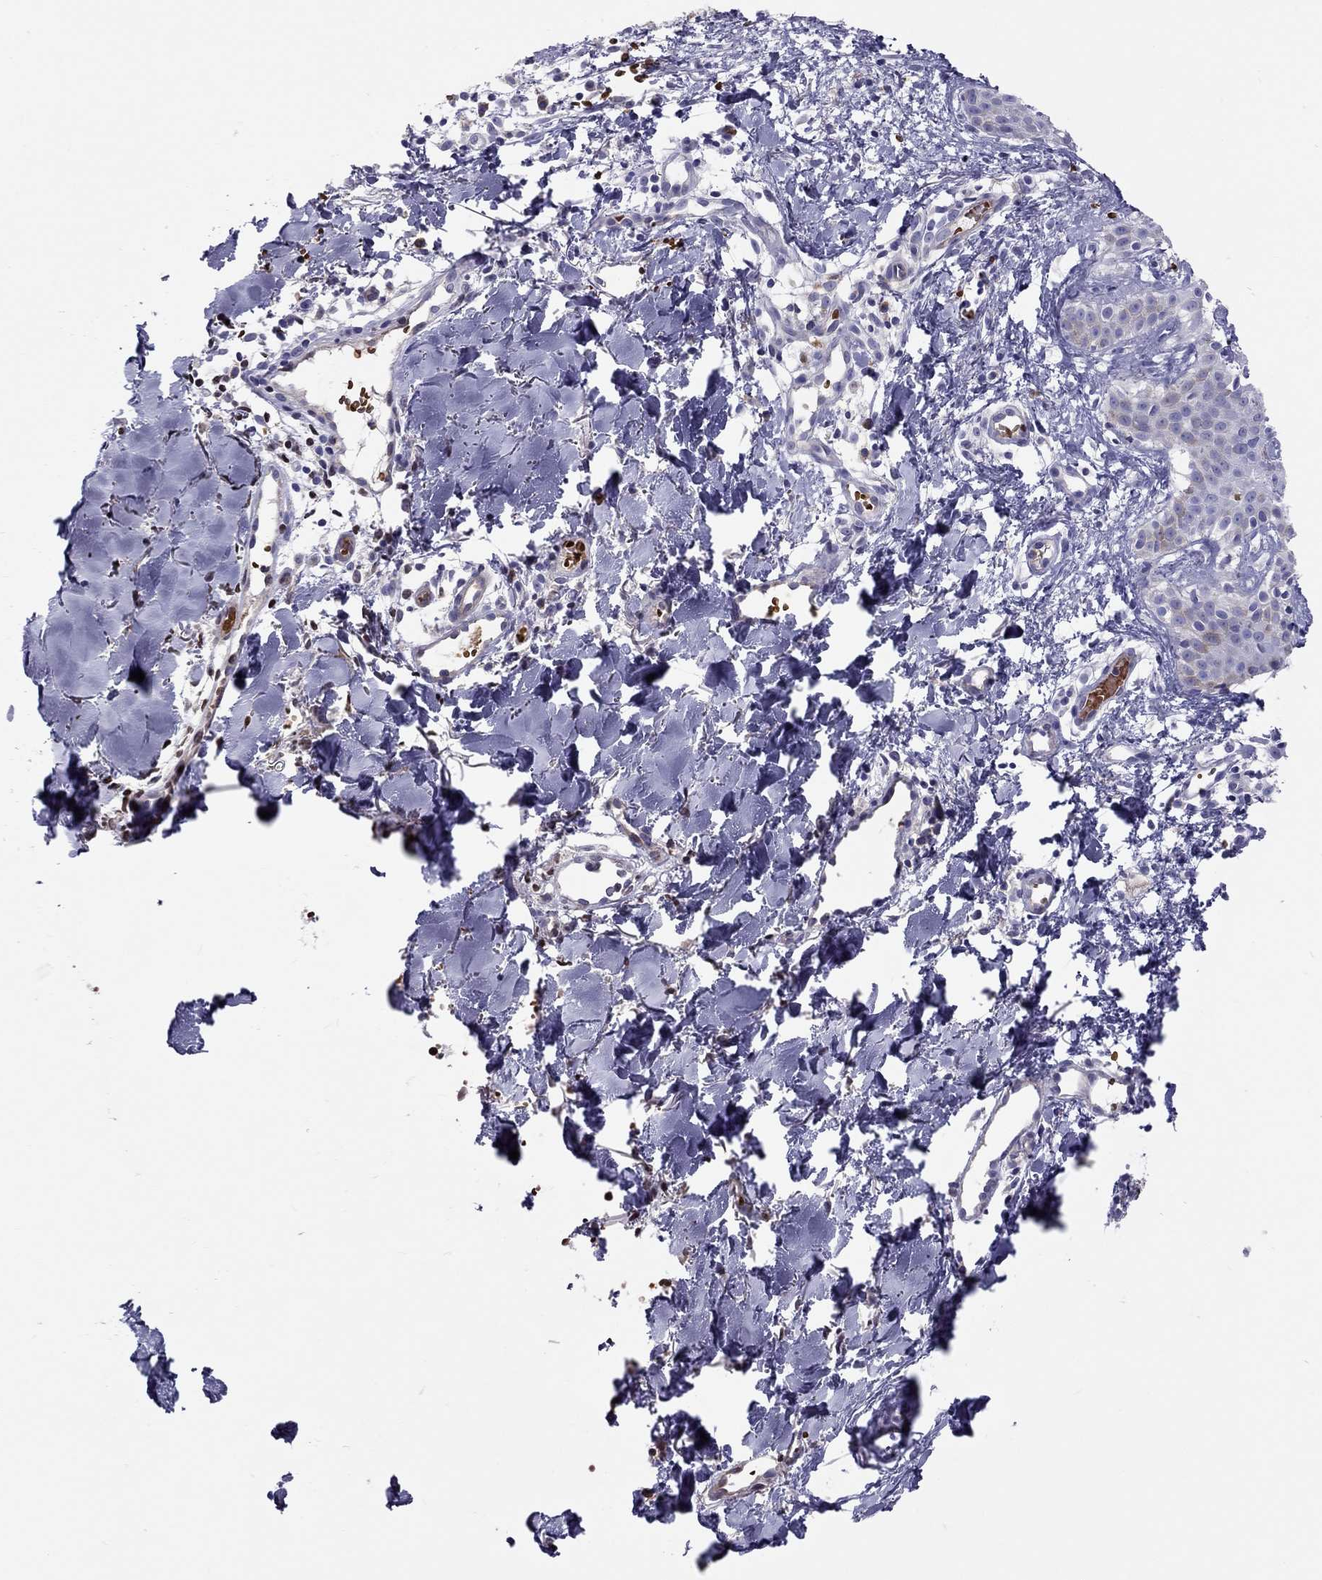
{"staining": {"intensity": "negative", "quantity": "none", "location": "none"}, "tissue": "melanoma", "cell_type": "Tumor cells", "image_type": "cancer", "snomed": [{"axis": "morphology", "description": "Malignant melanoma, NOS"}, {"axis": "topography", "description": "Skin"}], "caption": "An immunohistochemistry (IHC) micrograph of melanoma is shown. There is no staining in tumor cells of melanoma.", "gene": "FRMD1", "patient": {"sex": "male", "age": 51}}